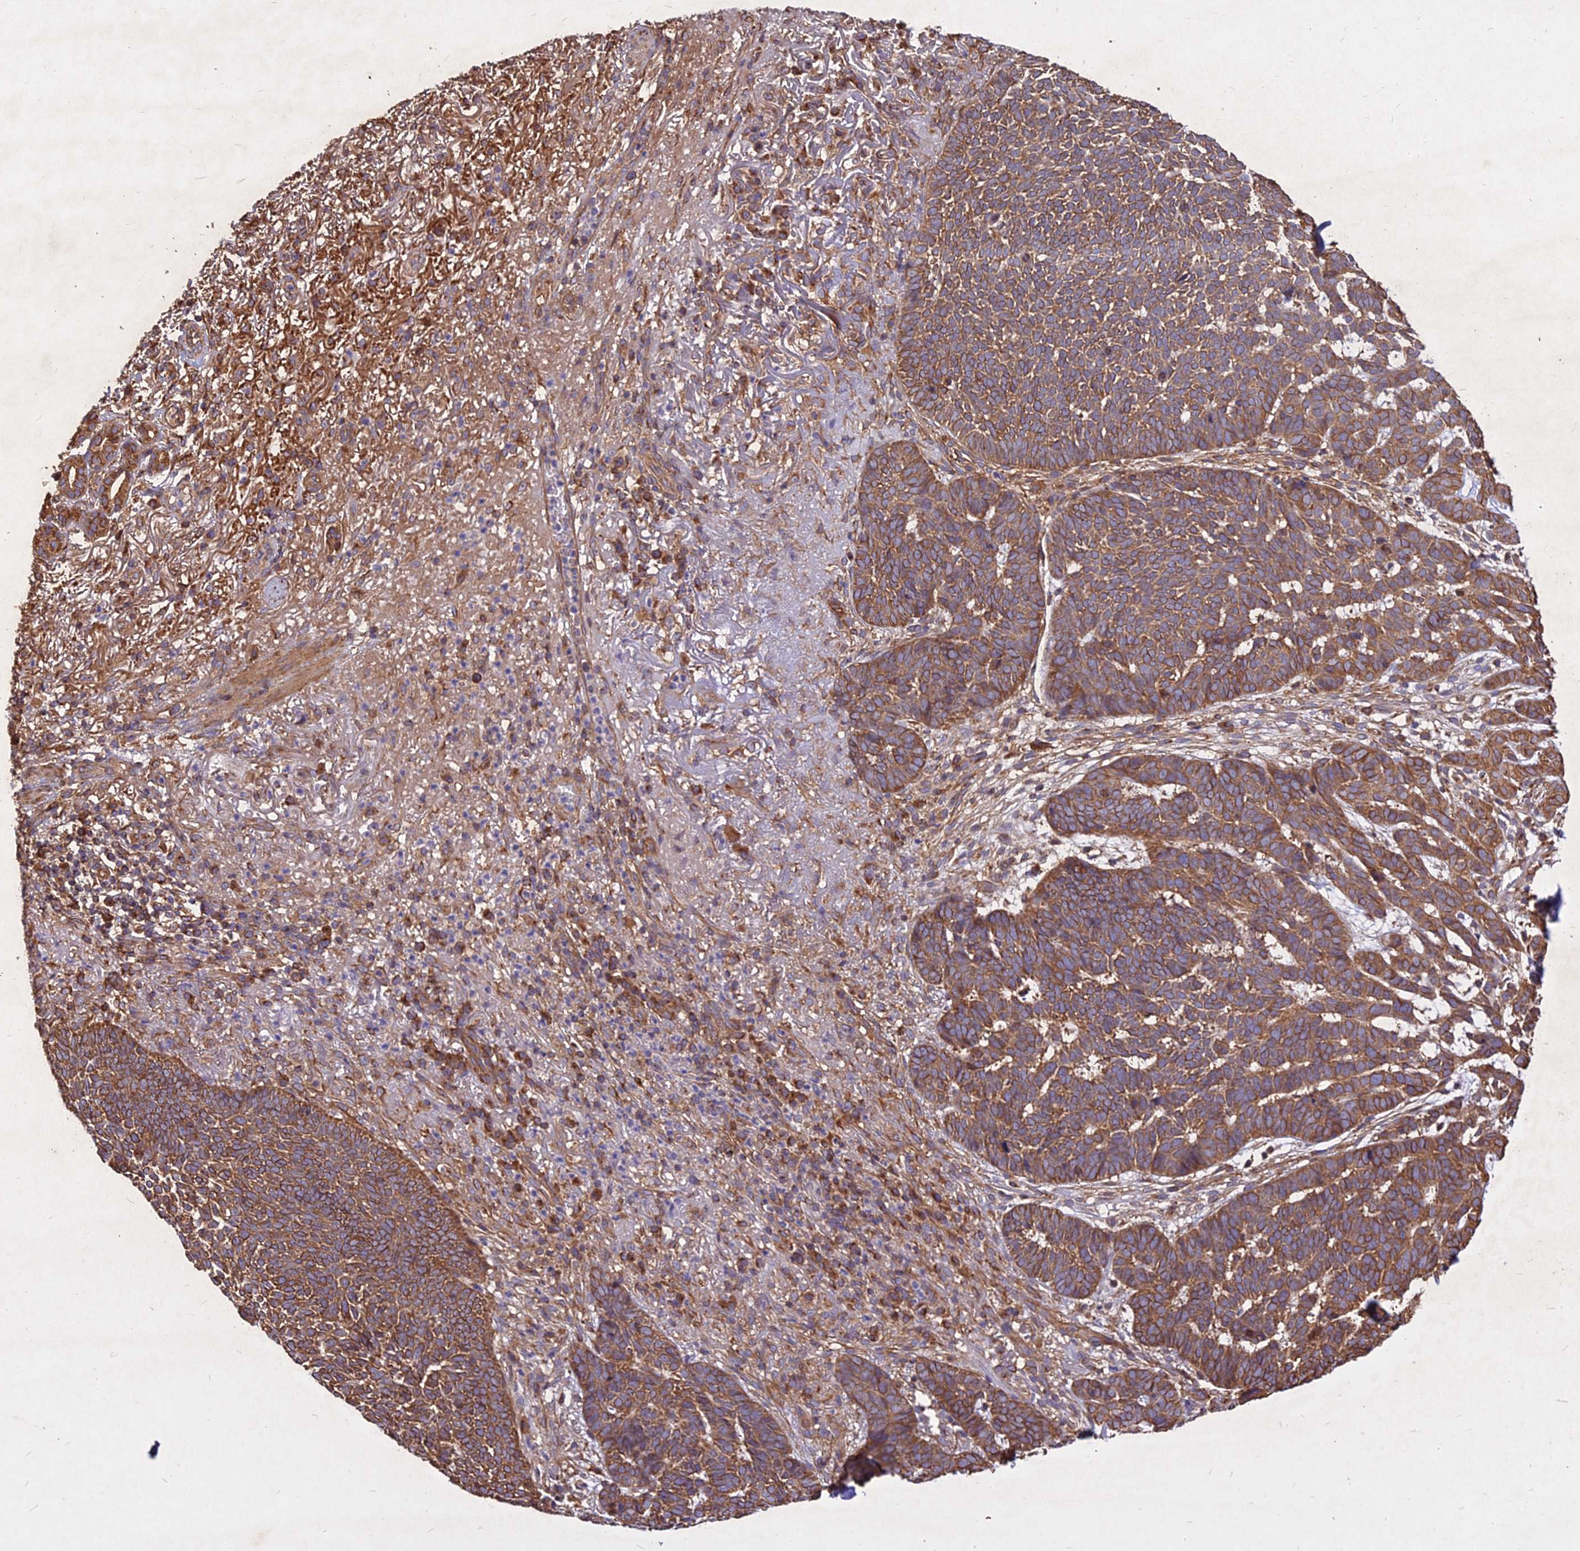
{"staining": {"intensity": "moderate", "quantity": ">75%", "location": "cytoplasmic/membranous"}, "tissue": "skin cancer", "cell_type": "Tumor cells", "image_type": "cancer", "snomed": [{"axis": "morphology", "description": "Basal cell carcinoma"}, {"axis": "topography", "description": "Skin"}], "caption": "High-power microscopy captured an immunohistochemistry (IHC) image of skin cancer, revealing moderate cytoplasmic/membranous staining in approximately >75% of tumor cells.", "gene": "SKA1", "patient": {"sex": "female", "age": 78}}